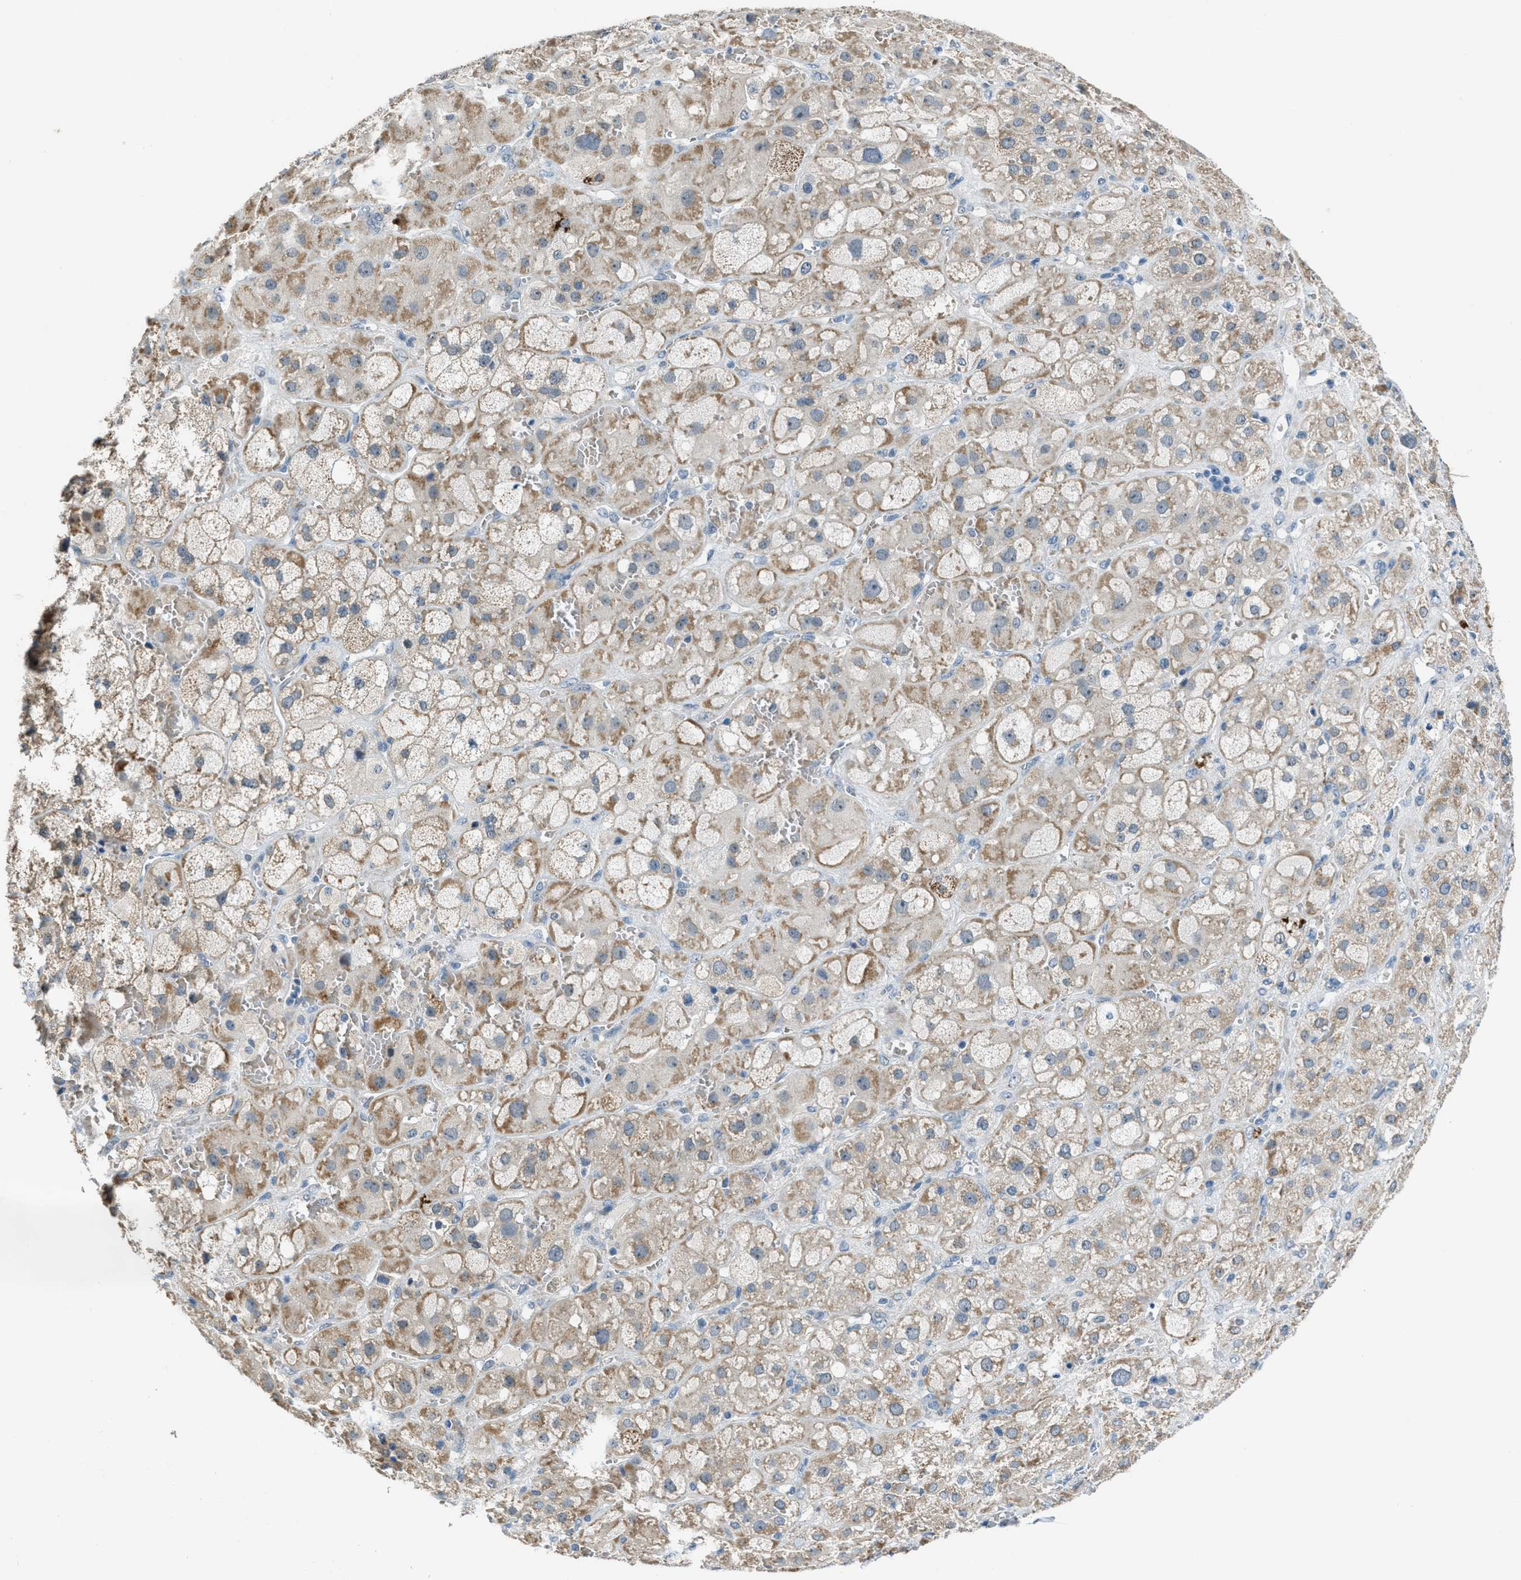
{"staining": {"intensity": "moderate", "quantity": "25%-75%", "location": "cytoplasmic/membranous"}, "tissue": "adrenal gland", "cell_type": "Glandular cells", "image_type": "normal", "snomed": [{"axis": "morphology", "description": "Normal tissue, NOS"}, {"axis": "topography", "description": "Adrenal gland"}], "caption": "Immunohistochemical staining of unremarkable human adrenal gland exhibits medium levels of moderate cytoplasmic/membranous expression in about 25%-75% of glandular cells. The staining was performed using DAB to visualize the protein expression in brown, while the nuclei were stained in blue with hematoxylin (Magnification: 20x).", "gene": "CDON", "patient": {"sex": "female", "age": 47}}